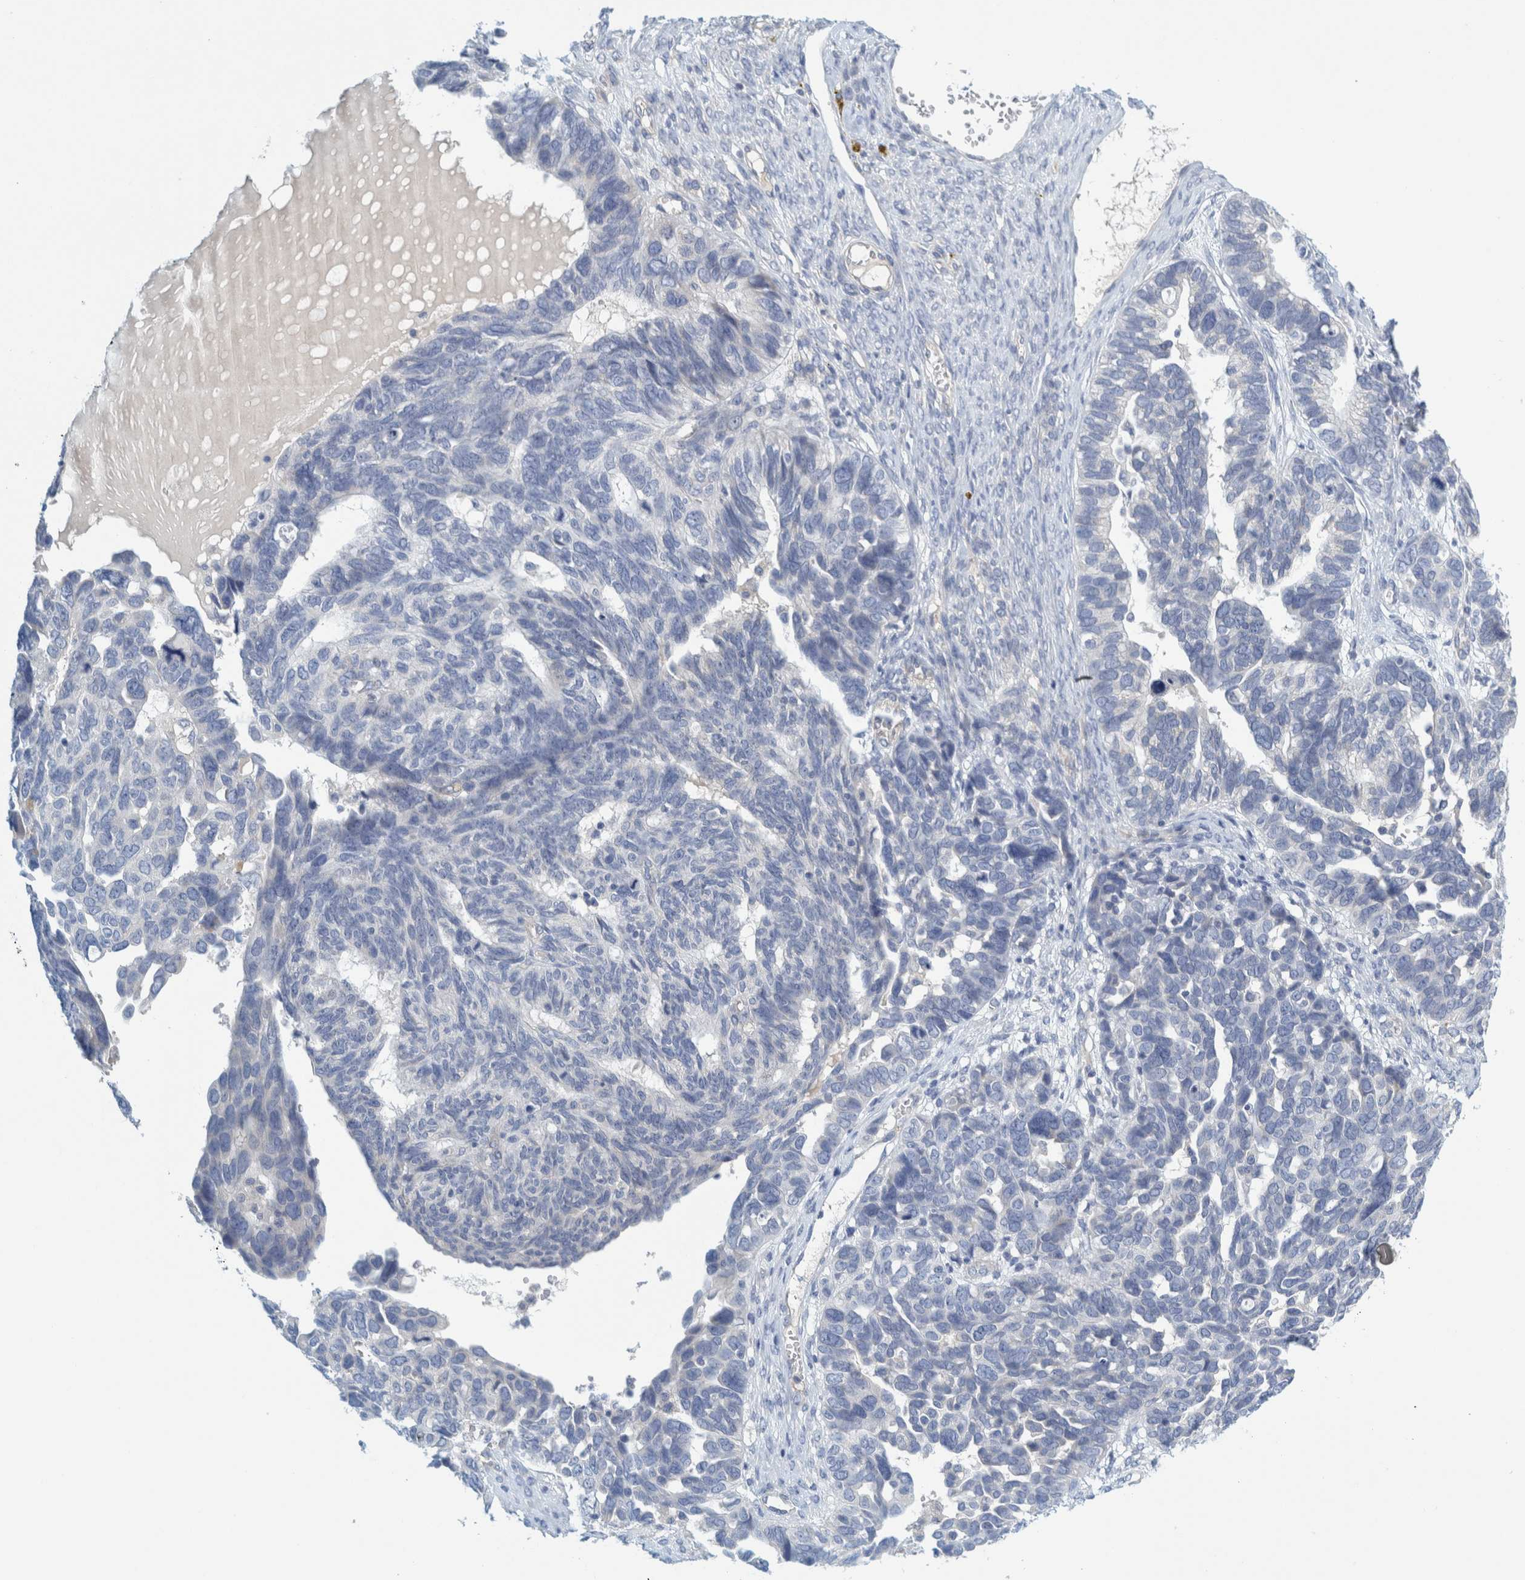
{"staining": {"intensity": "negative", "quantity": "none", "location": "none"}, "tissue": "ovarian cancer", "cell_type": "Tumor cells", "image_type": "cancer", "snomed": [{"axis": "morphology", "description": "Cystadenocarcinoma, serous, NOS"}, {"axis": "topography", "description": "Ovary"}], "caption": "This micrograph is of ovarian serous cystadenocarcinoma stained with IHC to label a protein in brown with the nuclei are counter-stained blue. There is no expression in tumor cells.", "gene": "ZNF324B", "patient": {"sex": "female", "age": 79}}